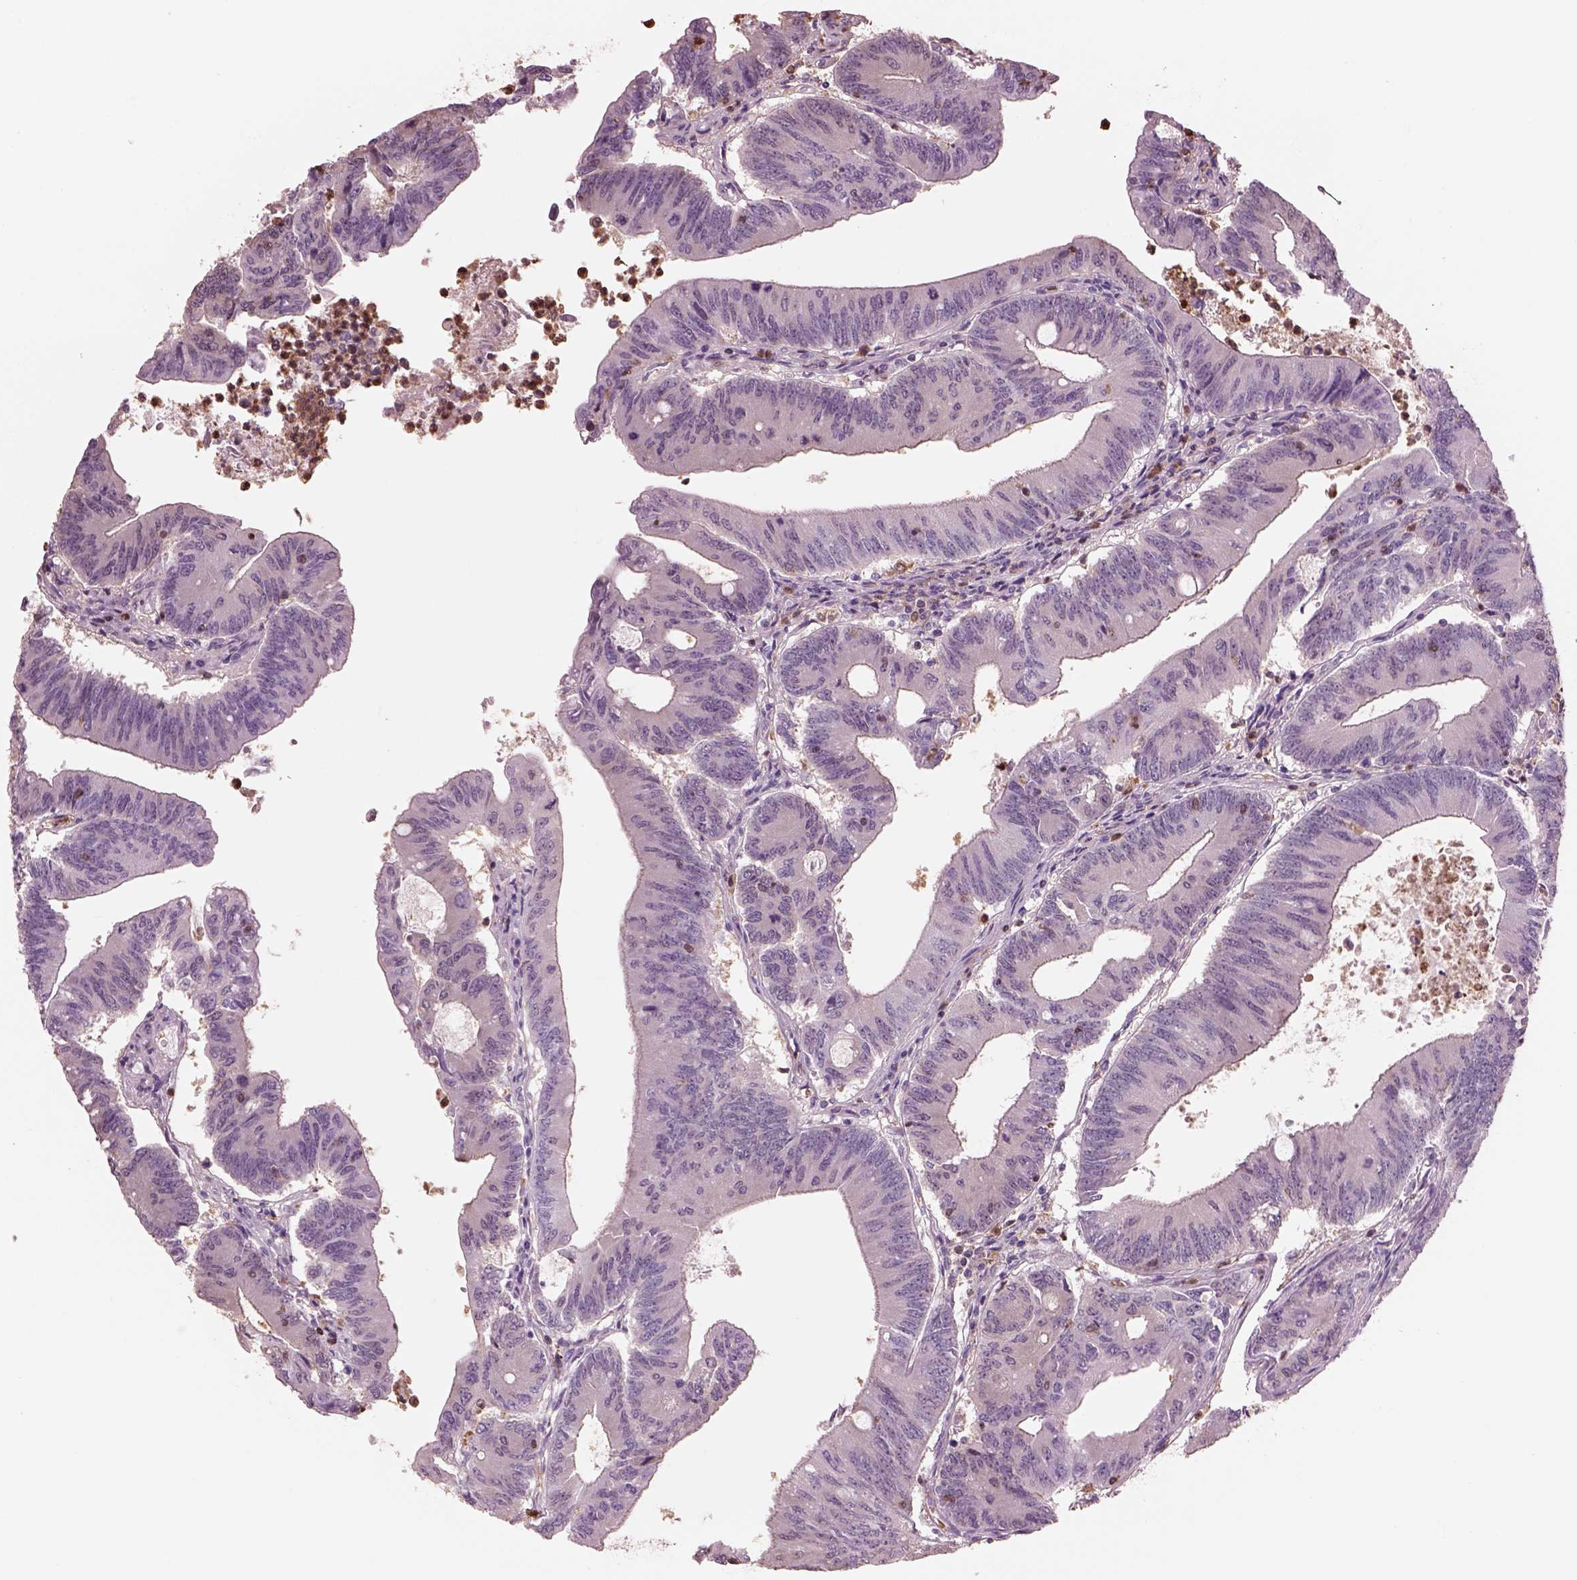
{"staining": {"intensity": "negative", "quantity": "none", "location": "none"}, "tissue": "colorectal cancer", "cell_type": "Tumor cells", "image_type": "cancer", "snomed": [{"axis": "morphology", "description": "Adenocarcinoma, NOS"}, {"axis": "topography", "description": "Colon"}], "caption": "Colorectal adenocarcinoma stained for a protein using IHC demonstrates no expression tumor cells.", "gene": "IL31RA", "patient": {"sex": "female", "age": 70}}